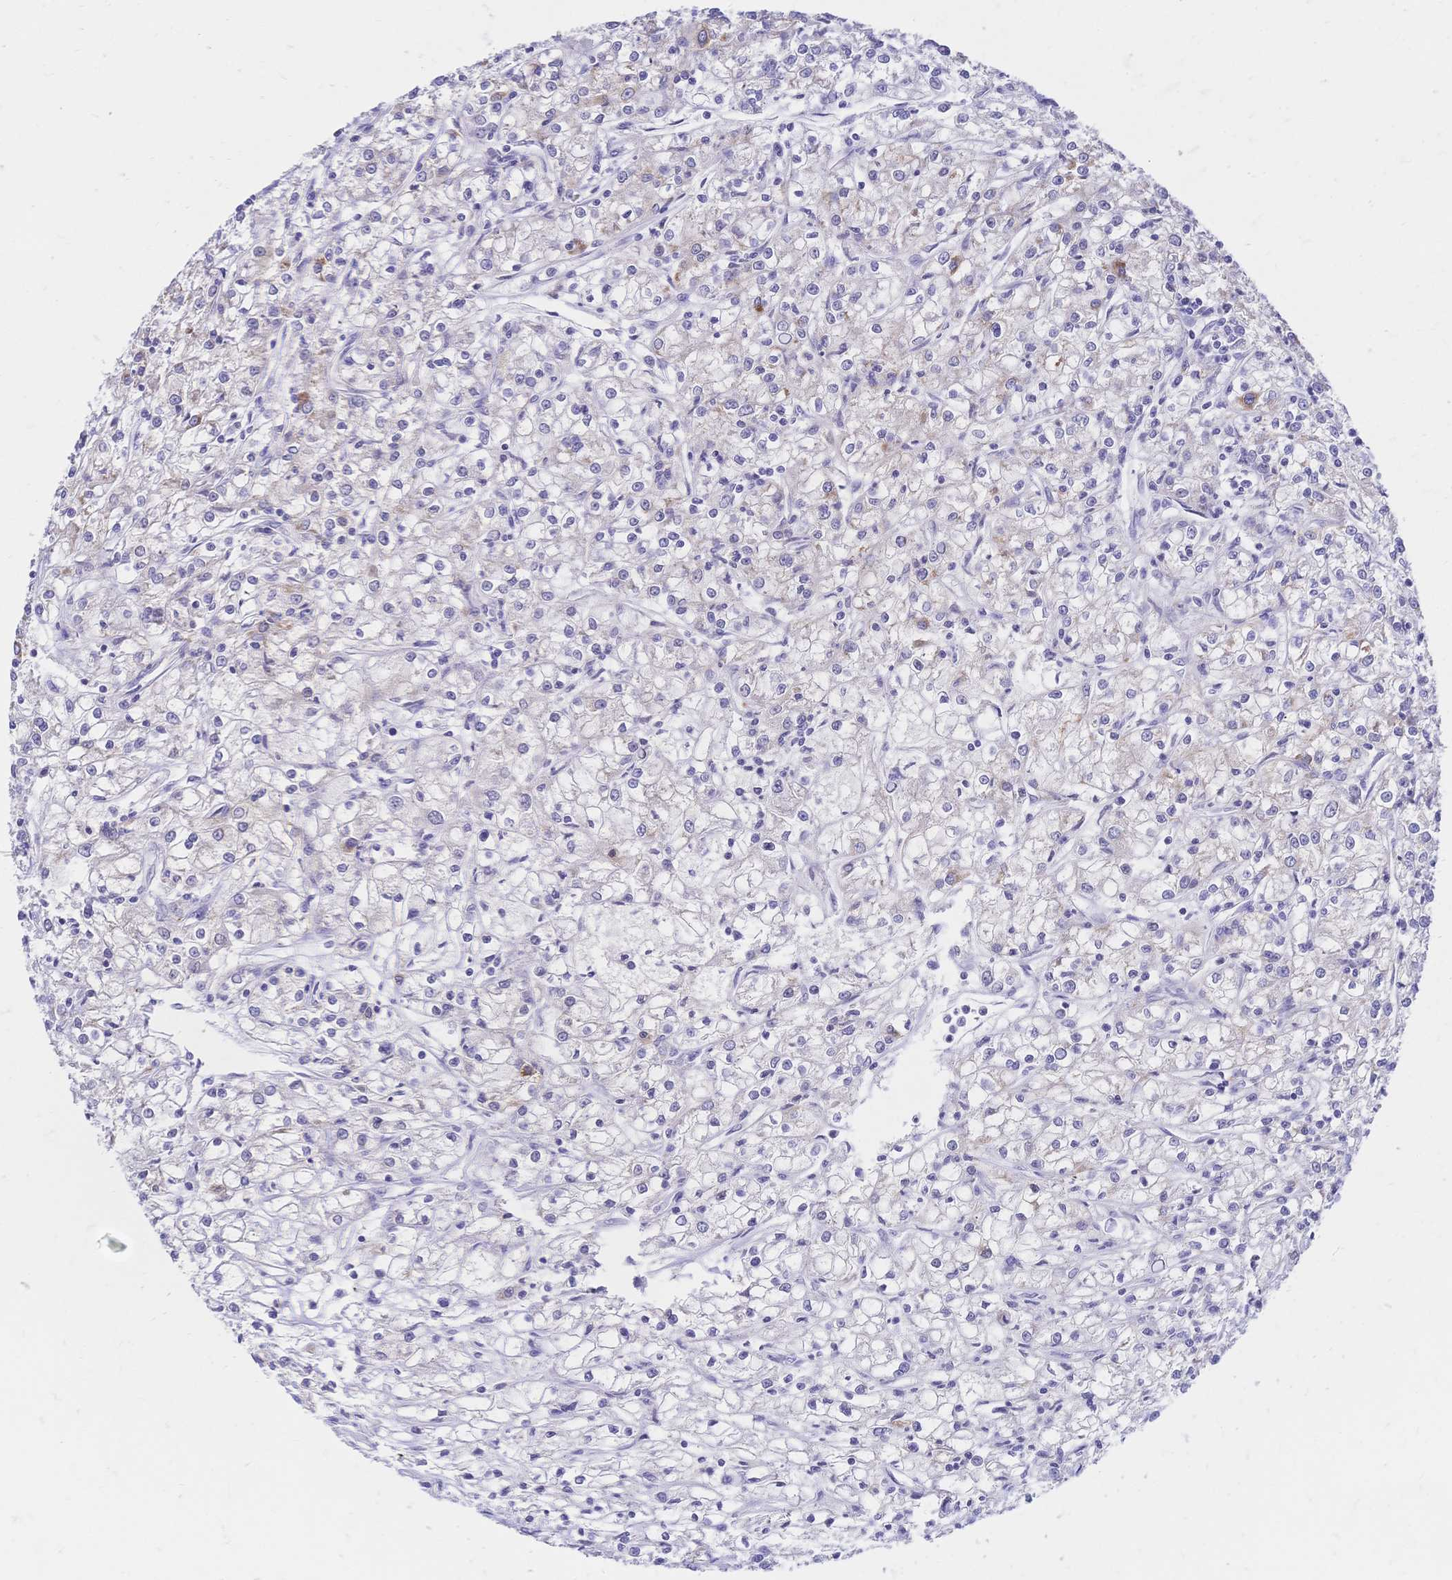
{"staining": {"intensity": "negative", "quantity": "none", "location": "none"}, "tissue": "renal cancer", "cell_type": "Tumor cells", "image_type": "cancer", "snomed": [{"axis": "morphology", "description": "Adenocarcinoma, NOS"}, {"axis": "topography", "description": "Kidney"}], "caption": "Renal cancer was stained to show a protein in brown. There is no significant expression in tumor cells.", "gene": "CLEC18B", "patient": {"sex": "female", "age": 59}}